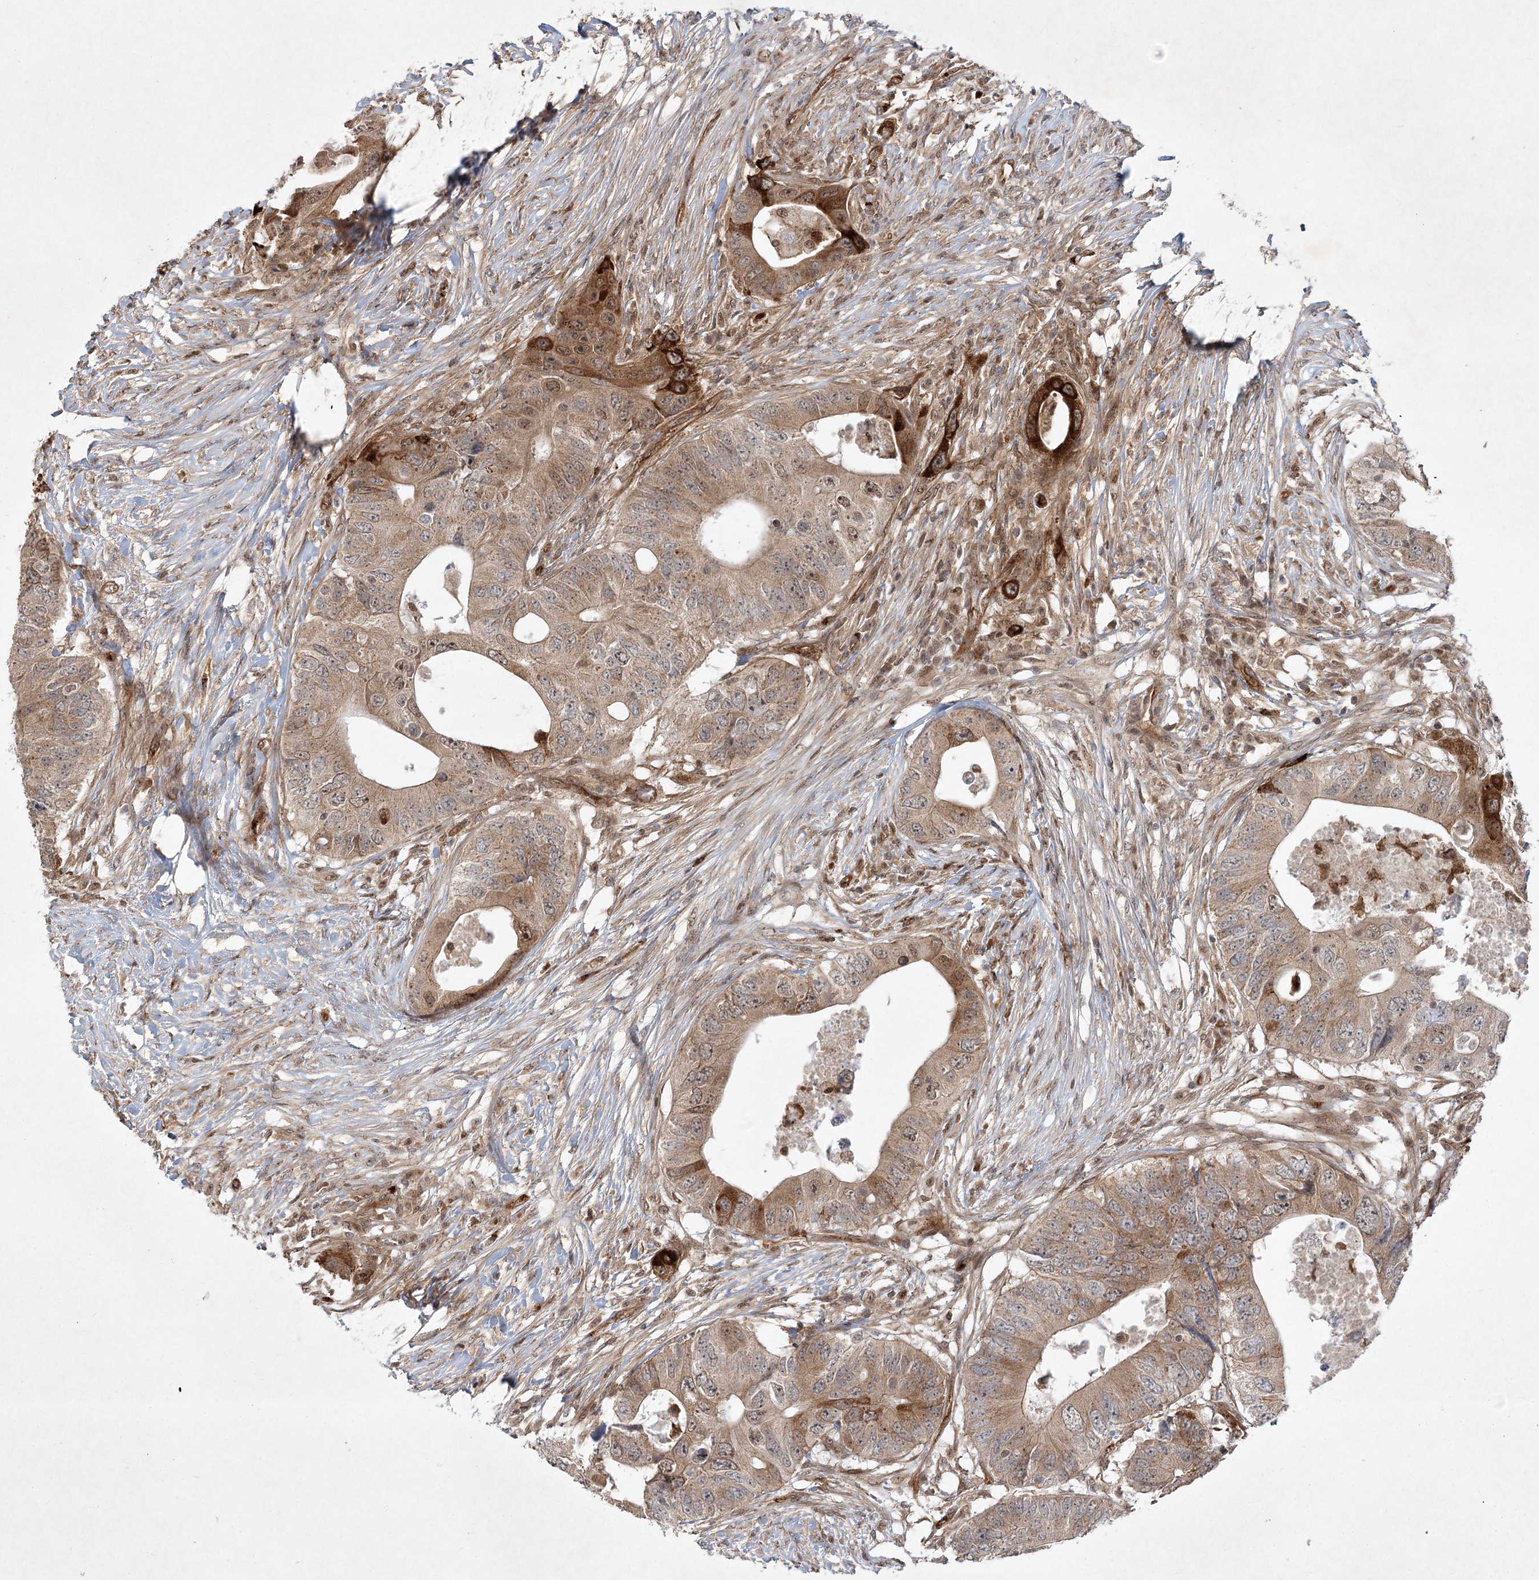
{"staining": {"intensity": "strong", "quantity": "<25%", "location": "cytoplasmic/membranous,nuclear"}, "tissue": "colorectal cancer", "cell_type": "Tumor cells", "image_type": "cancer", "snomed": [{"axis": "morphology", "description": "Adenocarcinoma, NOS"}, {"axis": "topography", "description": "Colon"}], "caption": "A micrograph showing strong cytoplasmic/membranous and nuclear positivity in about <25% of tumor cells in colorectal cancer, as visualized by brown immunohistochemical staining.", "gene": "ARHGAP31", "patient": {"sex": "male", "age": 71}}